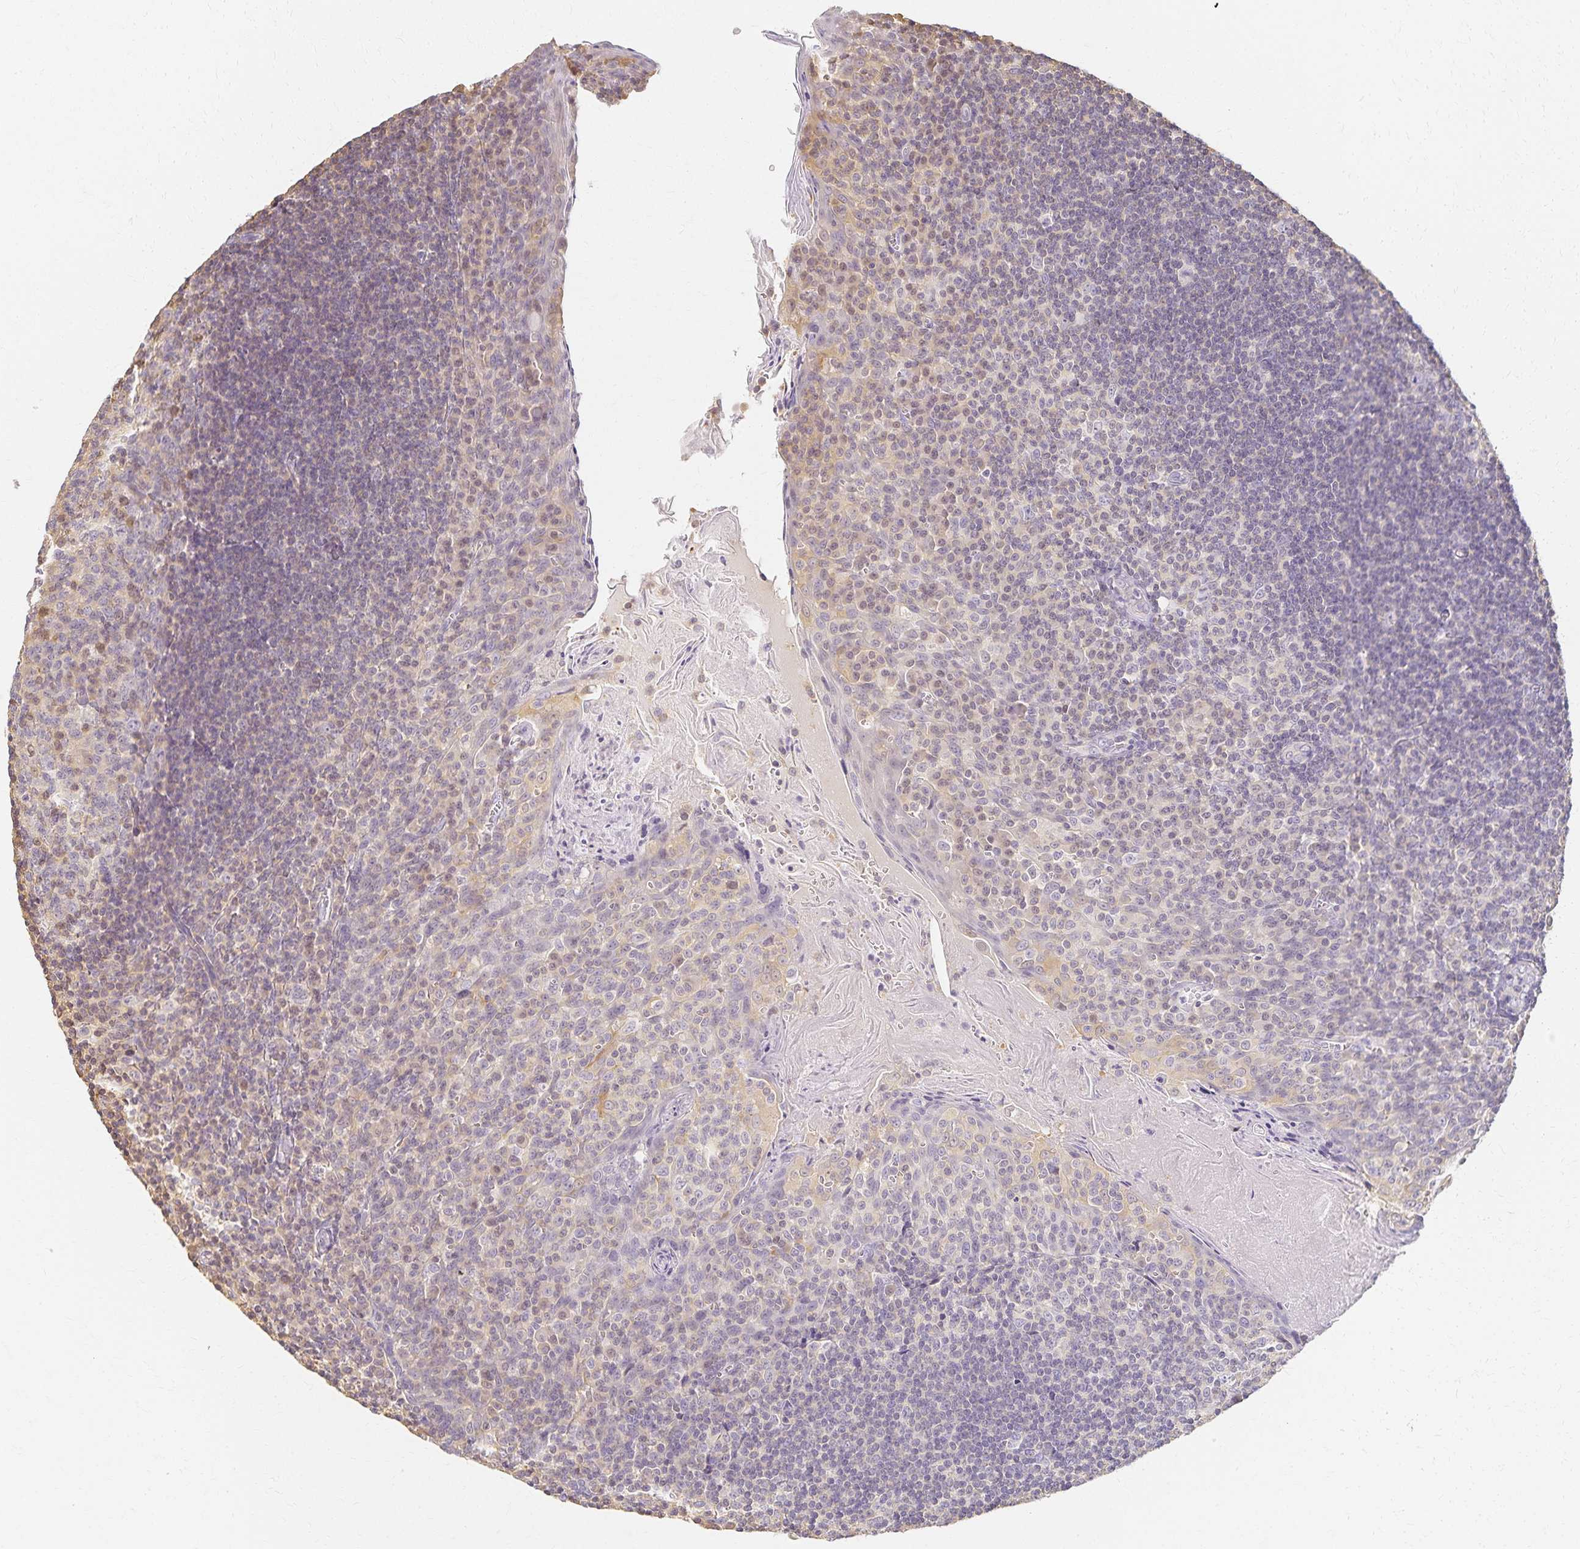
{"staining": {"intensity": "negative", "quantity": "none", "location": "none"}, "tissue": "tonsil", "cell_type": "Germinal center cells", "image_type": "normal", "snomed": [{"axis": "morphology", "description": "Normal tissue, NOS"}, {"axis": "topography", "description": "Tonsil"}], "caption": "Immunohistochemical staining of unremarkable human tonsil demonstrates no significant staining in germinal center cells.", "gene": "AZGP1", "patient": {"sex": "male", "age": 27}}